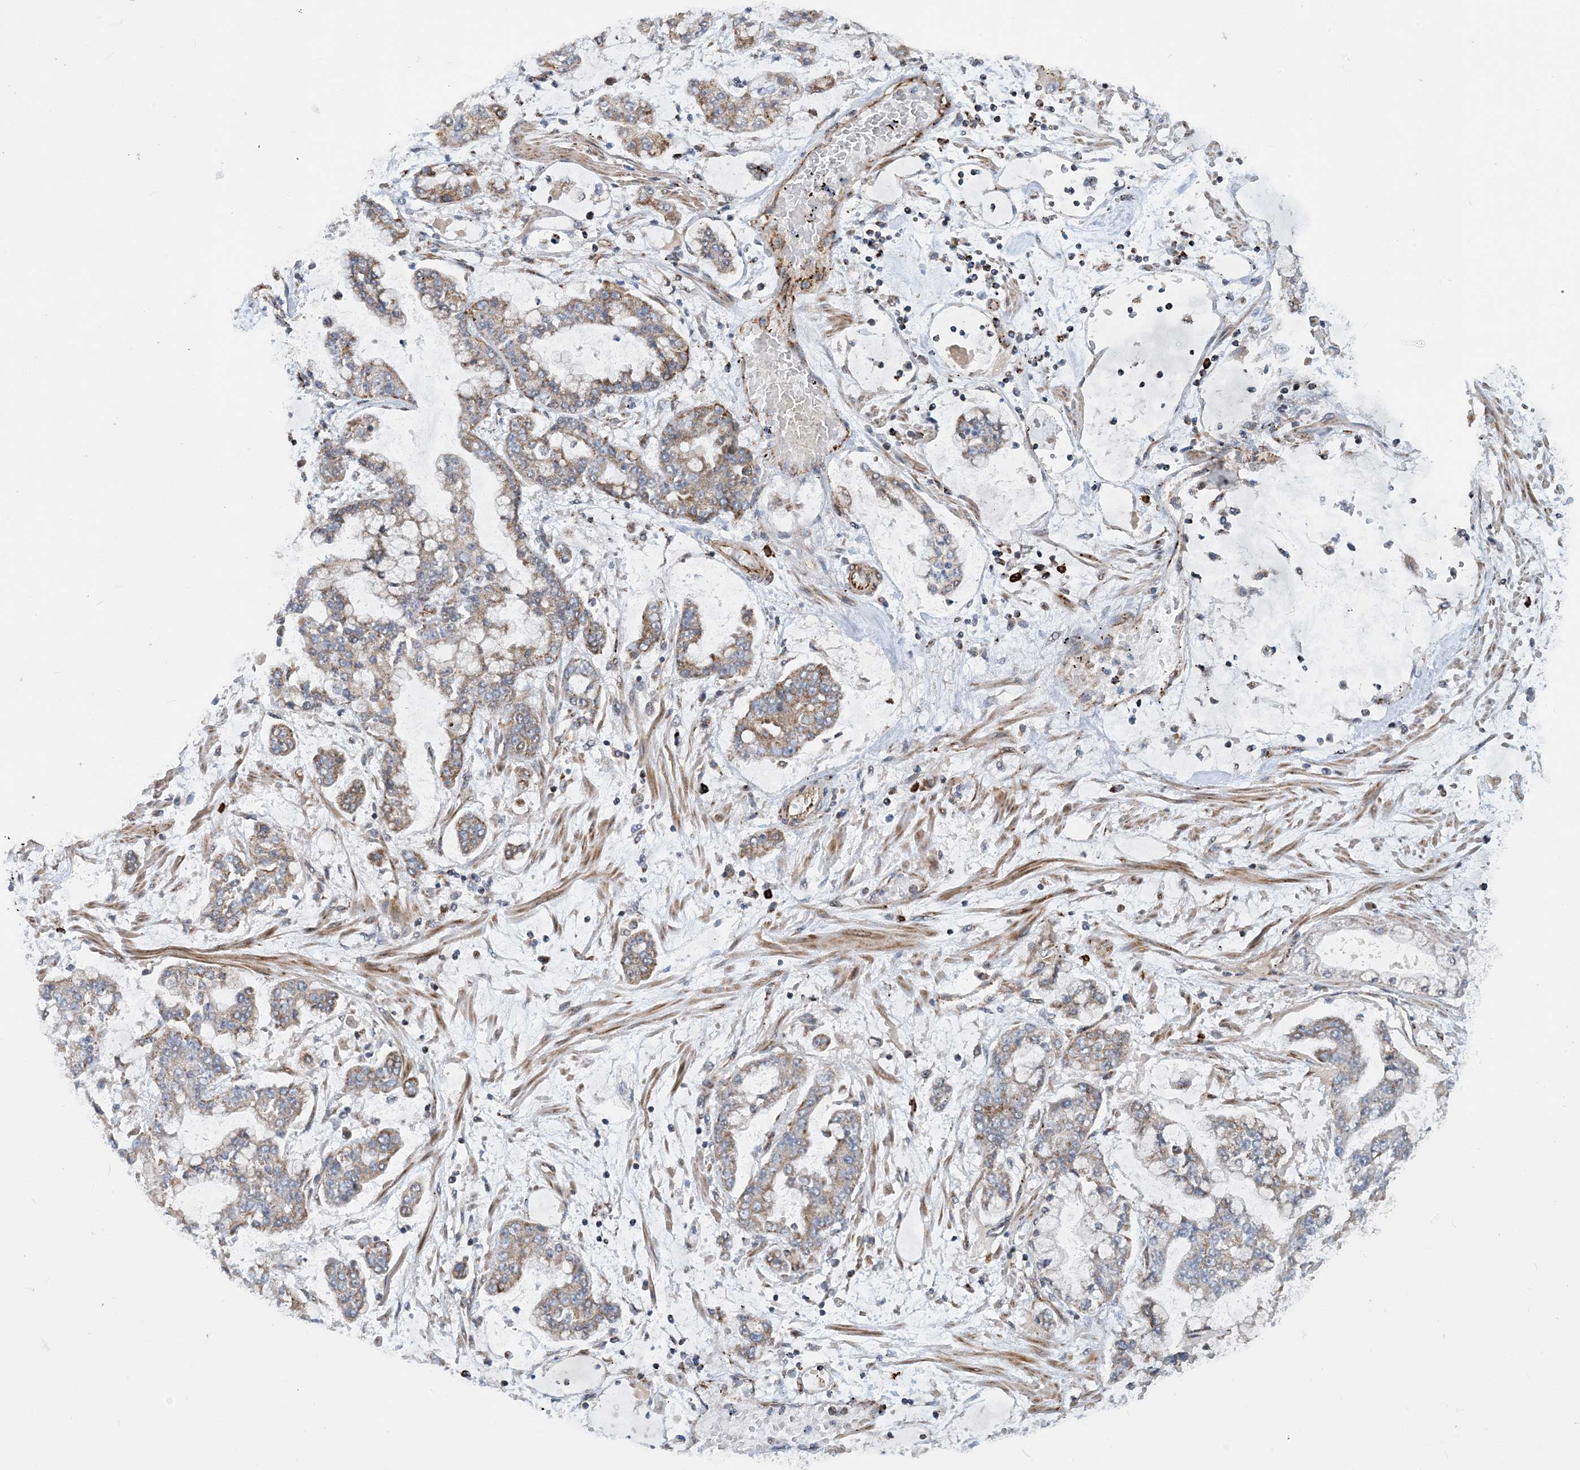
{"staining": {"intensity": "weak", "quantity": ">75%", "location": "cytoplasmic/membranous"}, "tissue": "stomach cancer", "cell_type": "Tumor cells", "image_type": "cancer", "snomed": [{"axis": "morphology", "description": "Normal tissue, NOS"}, {"axis": "morphology", "description": "Adenocarcinoma, NOS"}, {"axis": "topography", "description": "Stomach, upper"}, {"axis": "topography", "description": "Stomach"}], "caption": "This is an image of immunohistochemistry staining of adenocarcinoma (stomach), which shows weak expression in the cytoplasmic/membranous of tumor cells.", "gene": "PCDHGA1", "patient": {"sex": "male", "age": 76}}